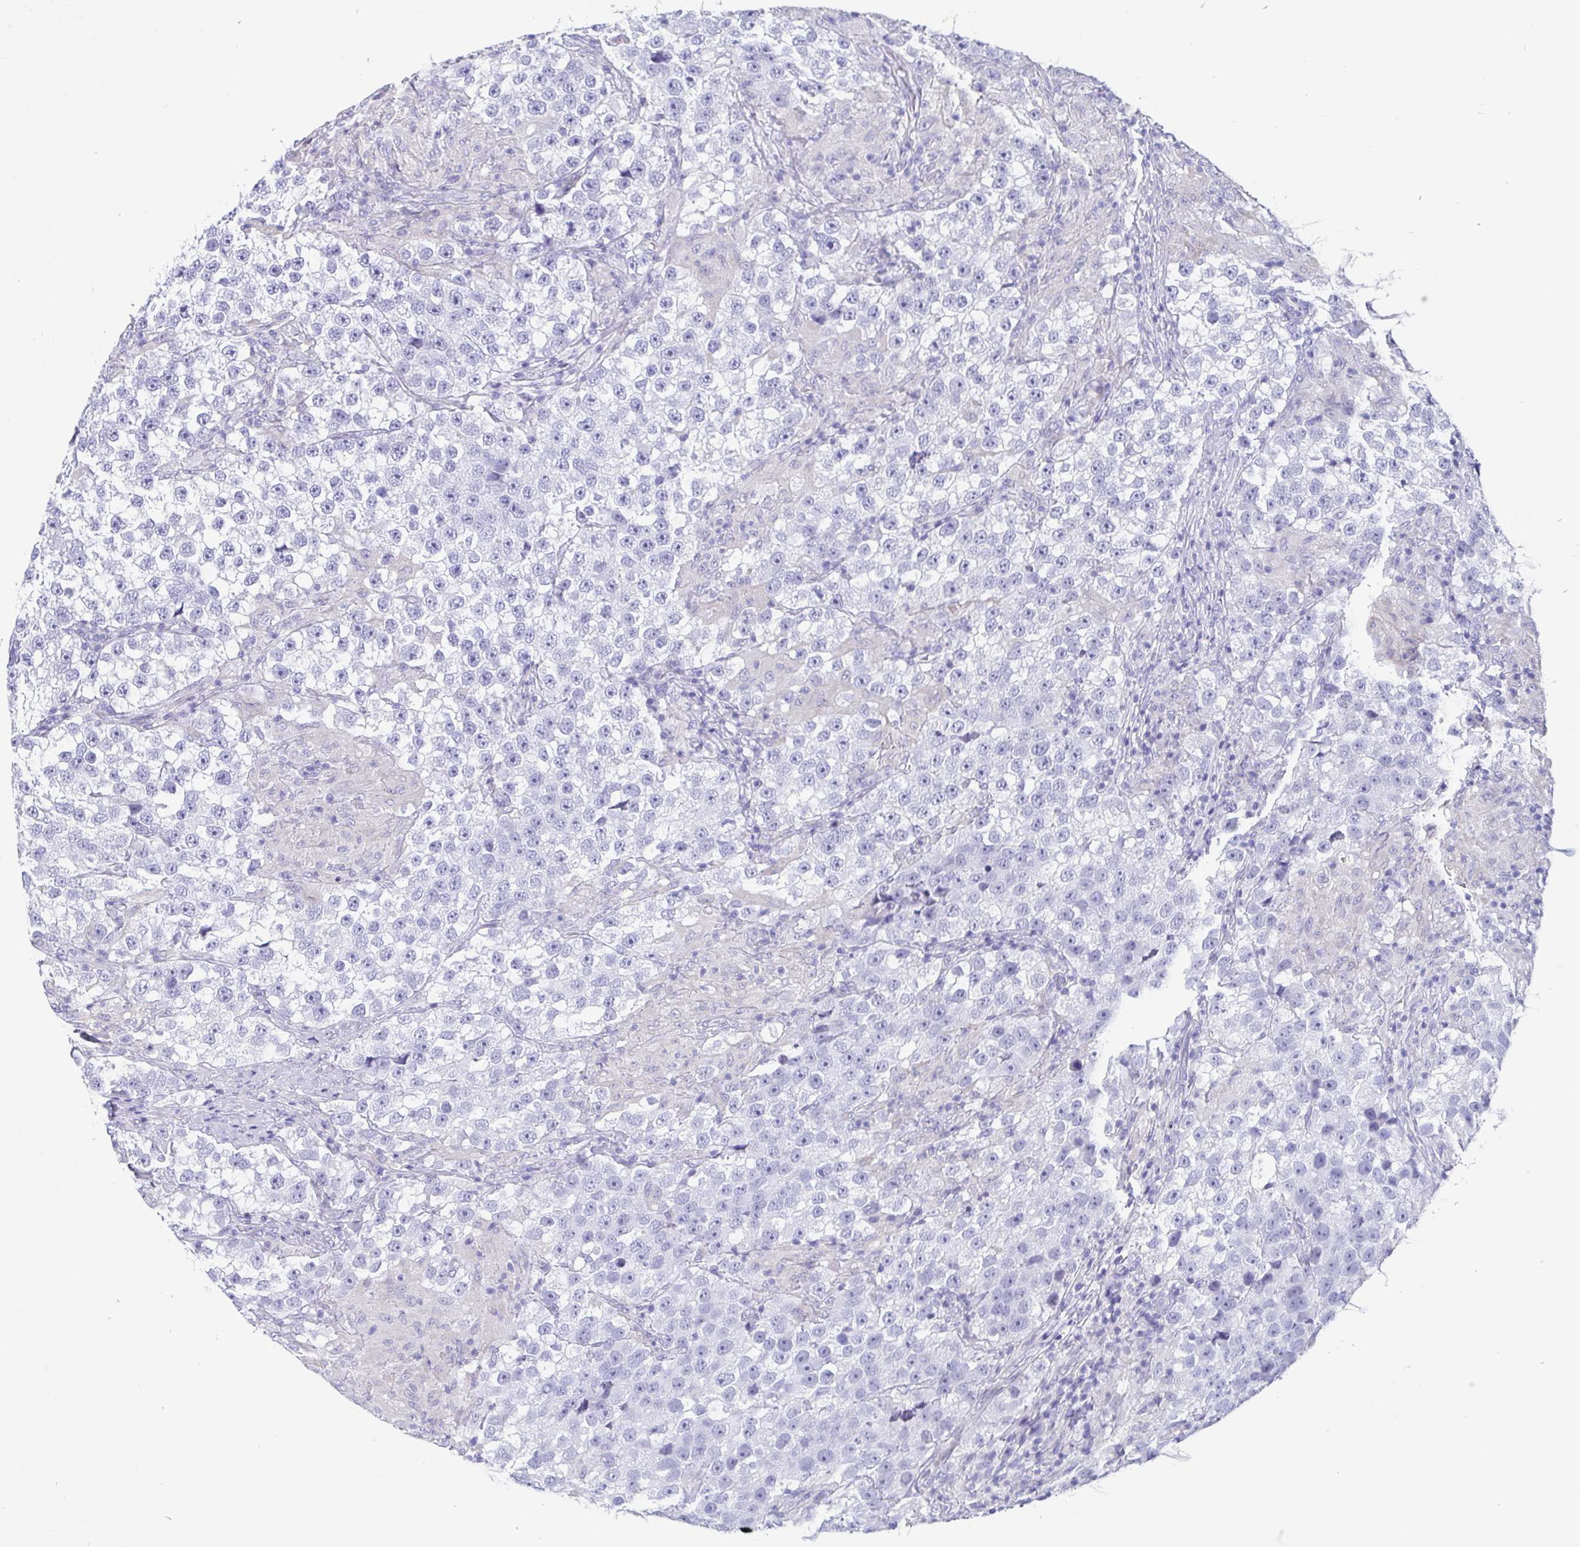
{"staining": {"intensity": "negative", "quantity": "none", "location": "none"}, "tissue": "testis cancer", "cell_type": "Tumor cells", "image_type": "cancer", "snomed": [{"axis": "morphology", "description": "Seminoma, NOS"}, {"axis": "topography", "description": "Testis"}], "caption": "An immunohistochemistry image of testis cancer (seminoma) is shown. There is no staining in tumor cells of testis cancer (seminoma). (DAB immunohistochemistry, high magnification).", "gene": "SCGN", "patient": {"sex": "male", "age": 46}}